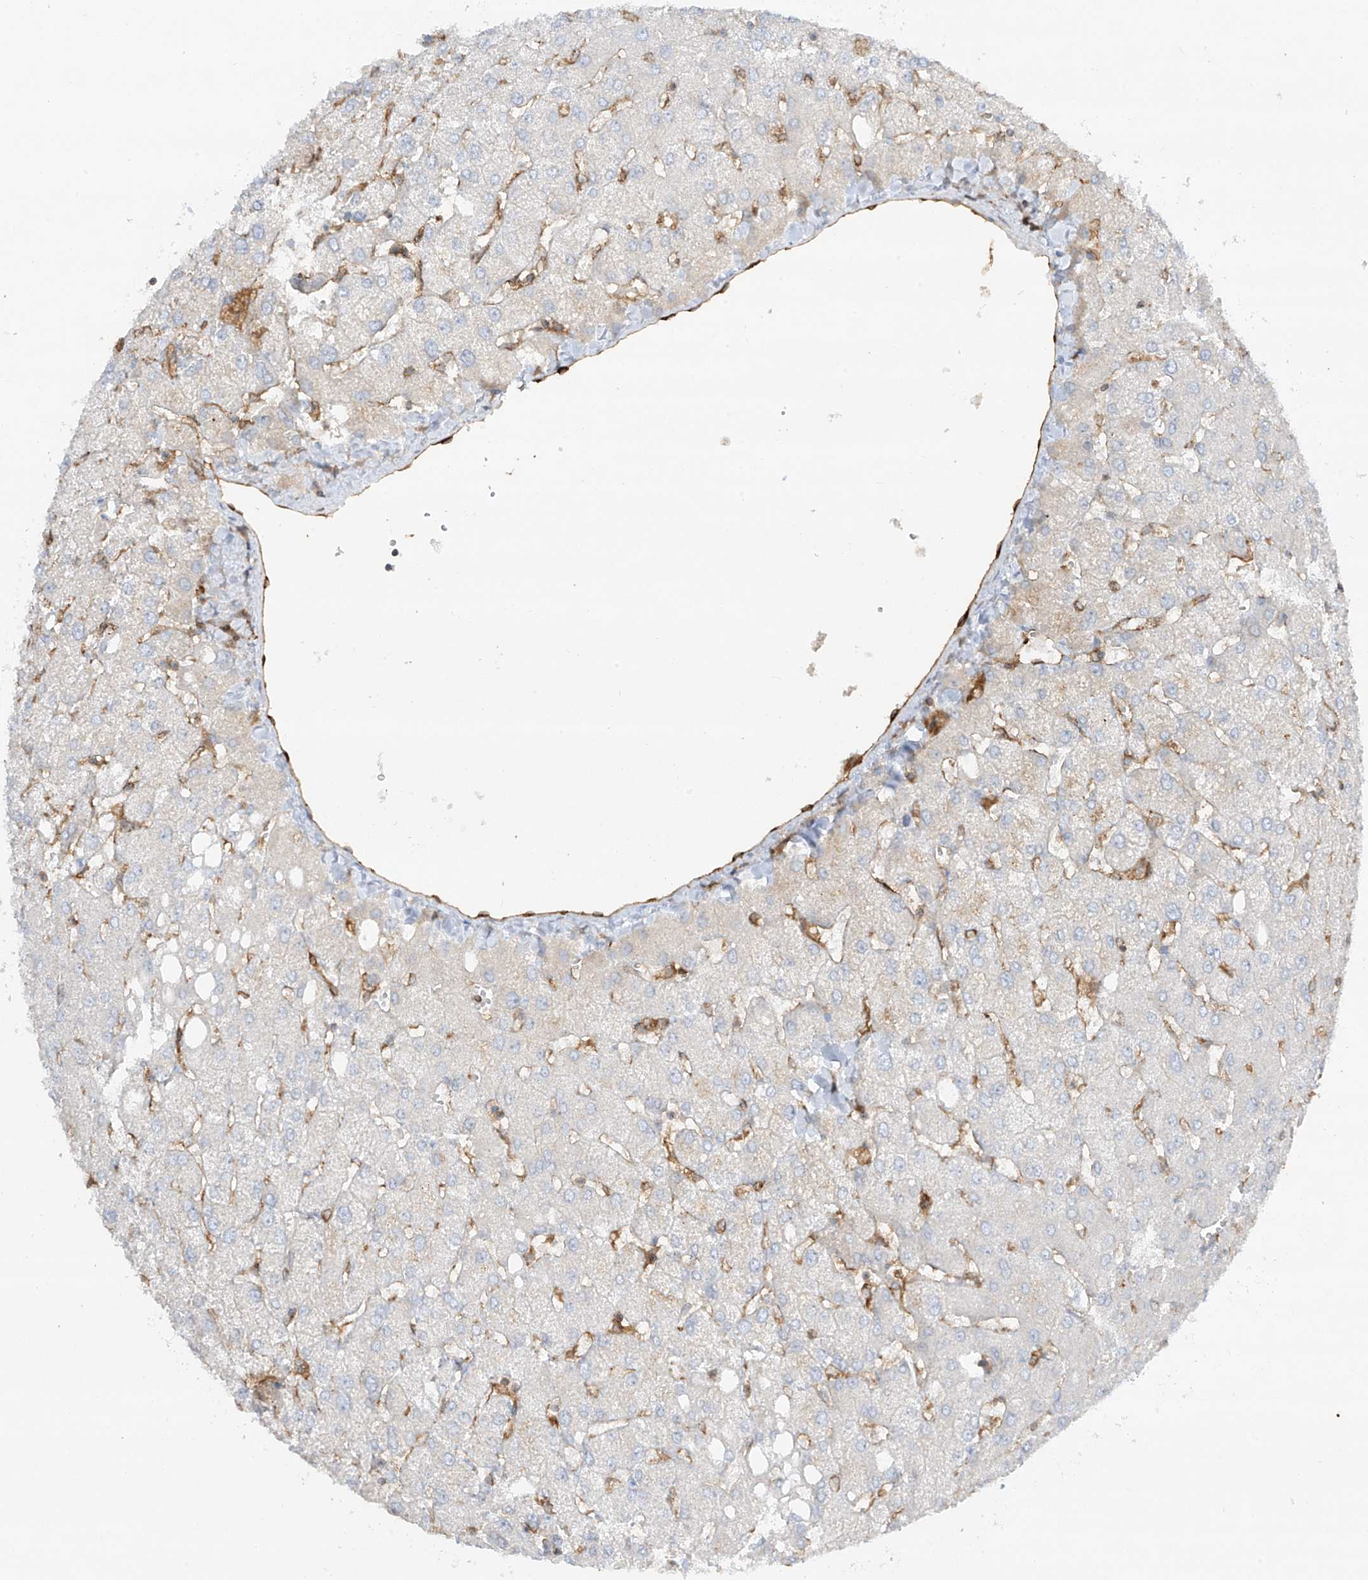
{"staining": {"intensity": "negative", "quantity": "none", "location": "none"}, "tissue": "liver", "cell_type": "Cholangiocytes", "image_type": "normal", "snomed": [{"axis": "morphology", "description": "Normal tissue, NOS"}, {"axis": "topography", "description": "Liver"}], "caption": "Liver stained for a protein using immunohistochemistry exhibits no positivity cholangiocytes.", "gene": "HLA", "patient": {"sex": "female", "age": 54}}